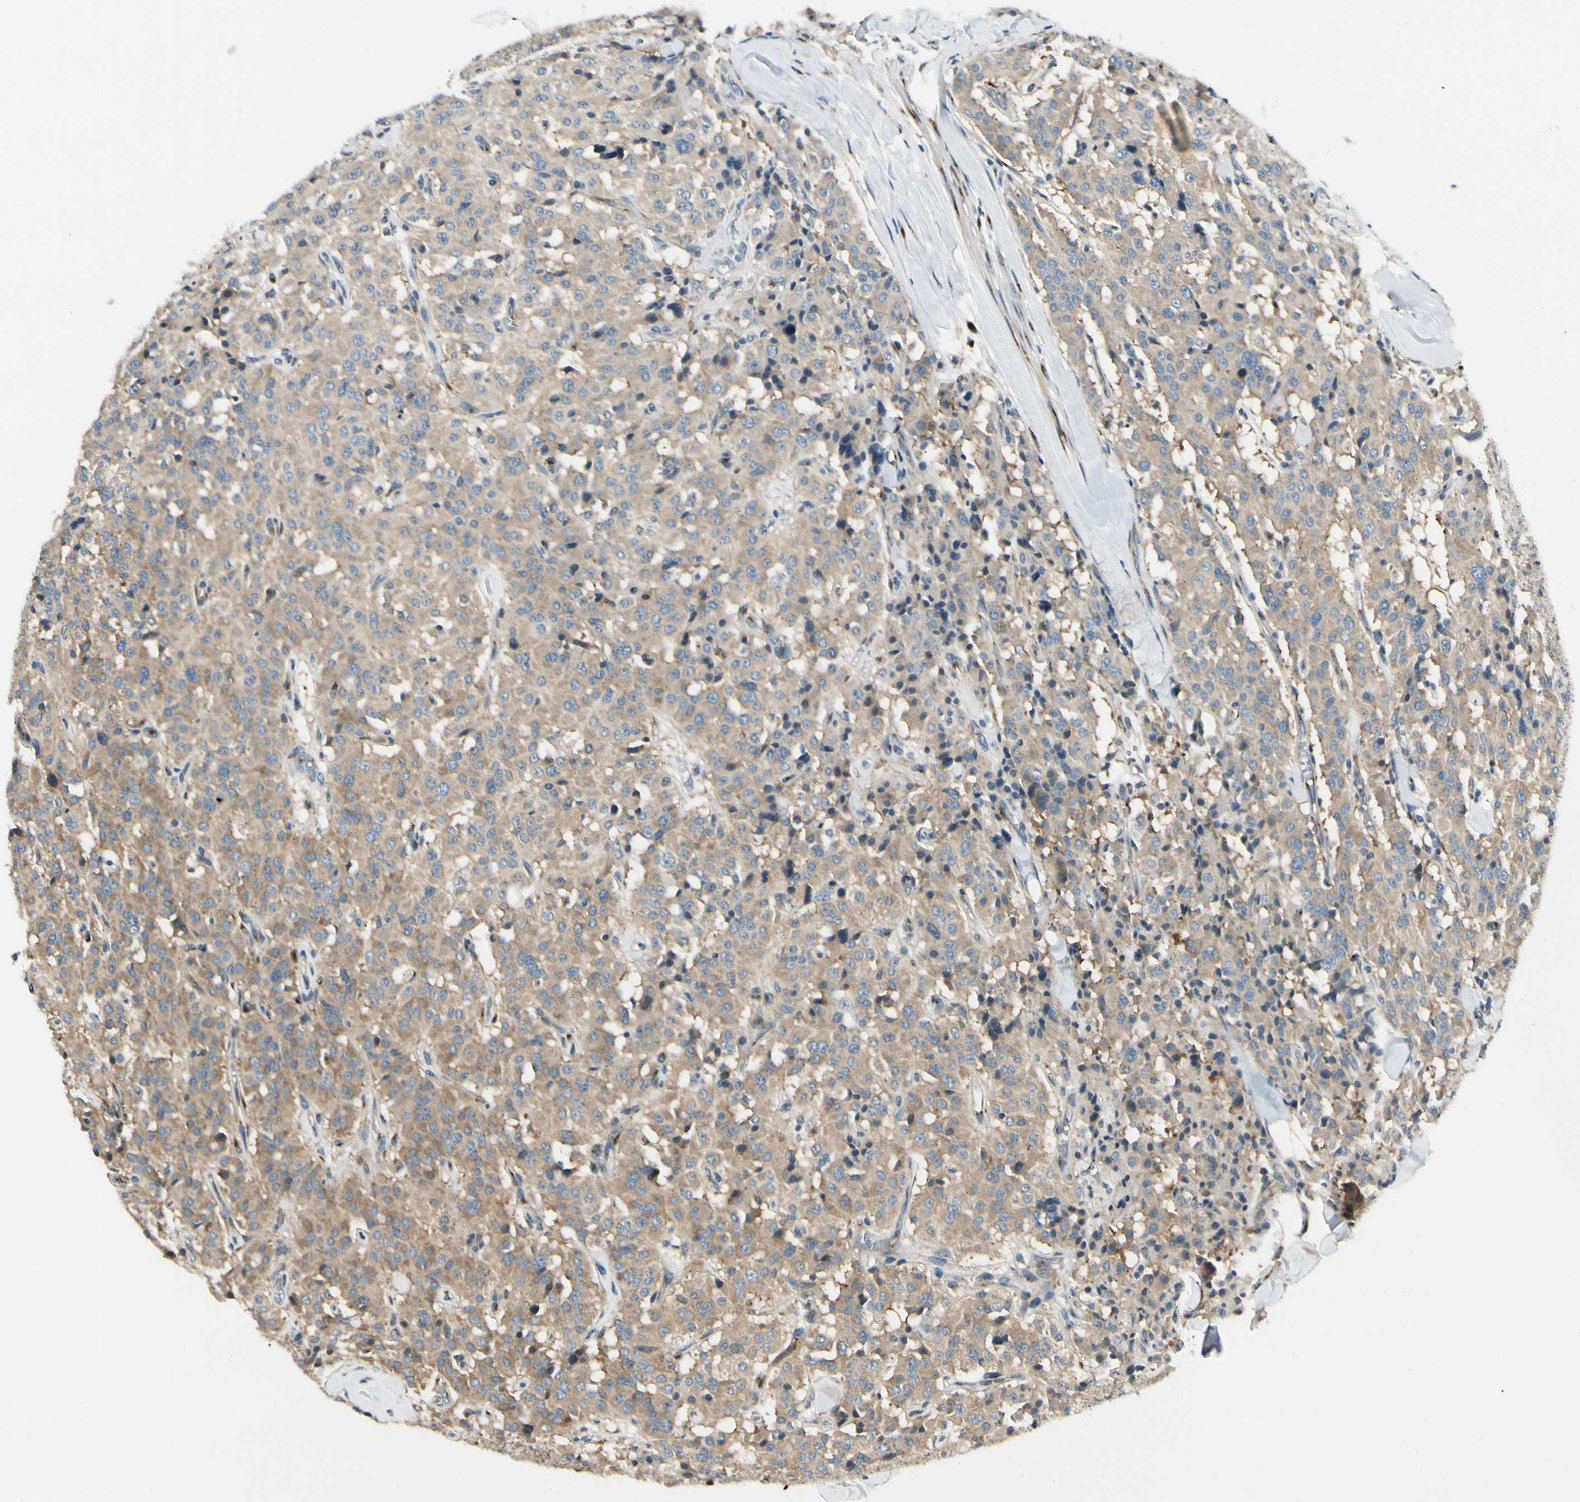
{"staining": {"intensity": "moderate", "quantity": ">75%", "location": "cytoplasmic/membranous"}, "tissue": "carcinoid", "cell_type": "Tumor cells", "image_type": "cancer", "snomed": [{"axis": "morphology", "description": "Carcinoid, malignant, NOS"}, {"axis": "topography", "description": "Lung"}], "caption": "An image showing moderate cytoplasmic/membranous positivity in approximately >75% of tumor cells in carcinoid, as visualized by brown immunohistochemical staining.", "gene": "MANSC1", "patient": {"sex": "male", "age": 30}}